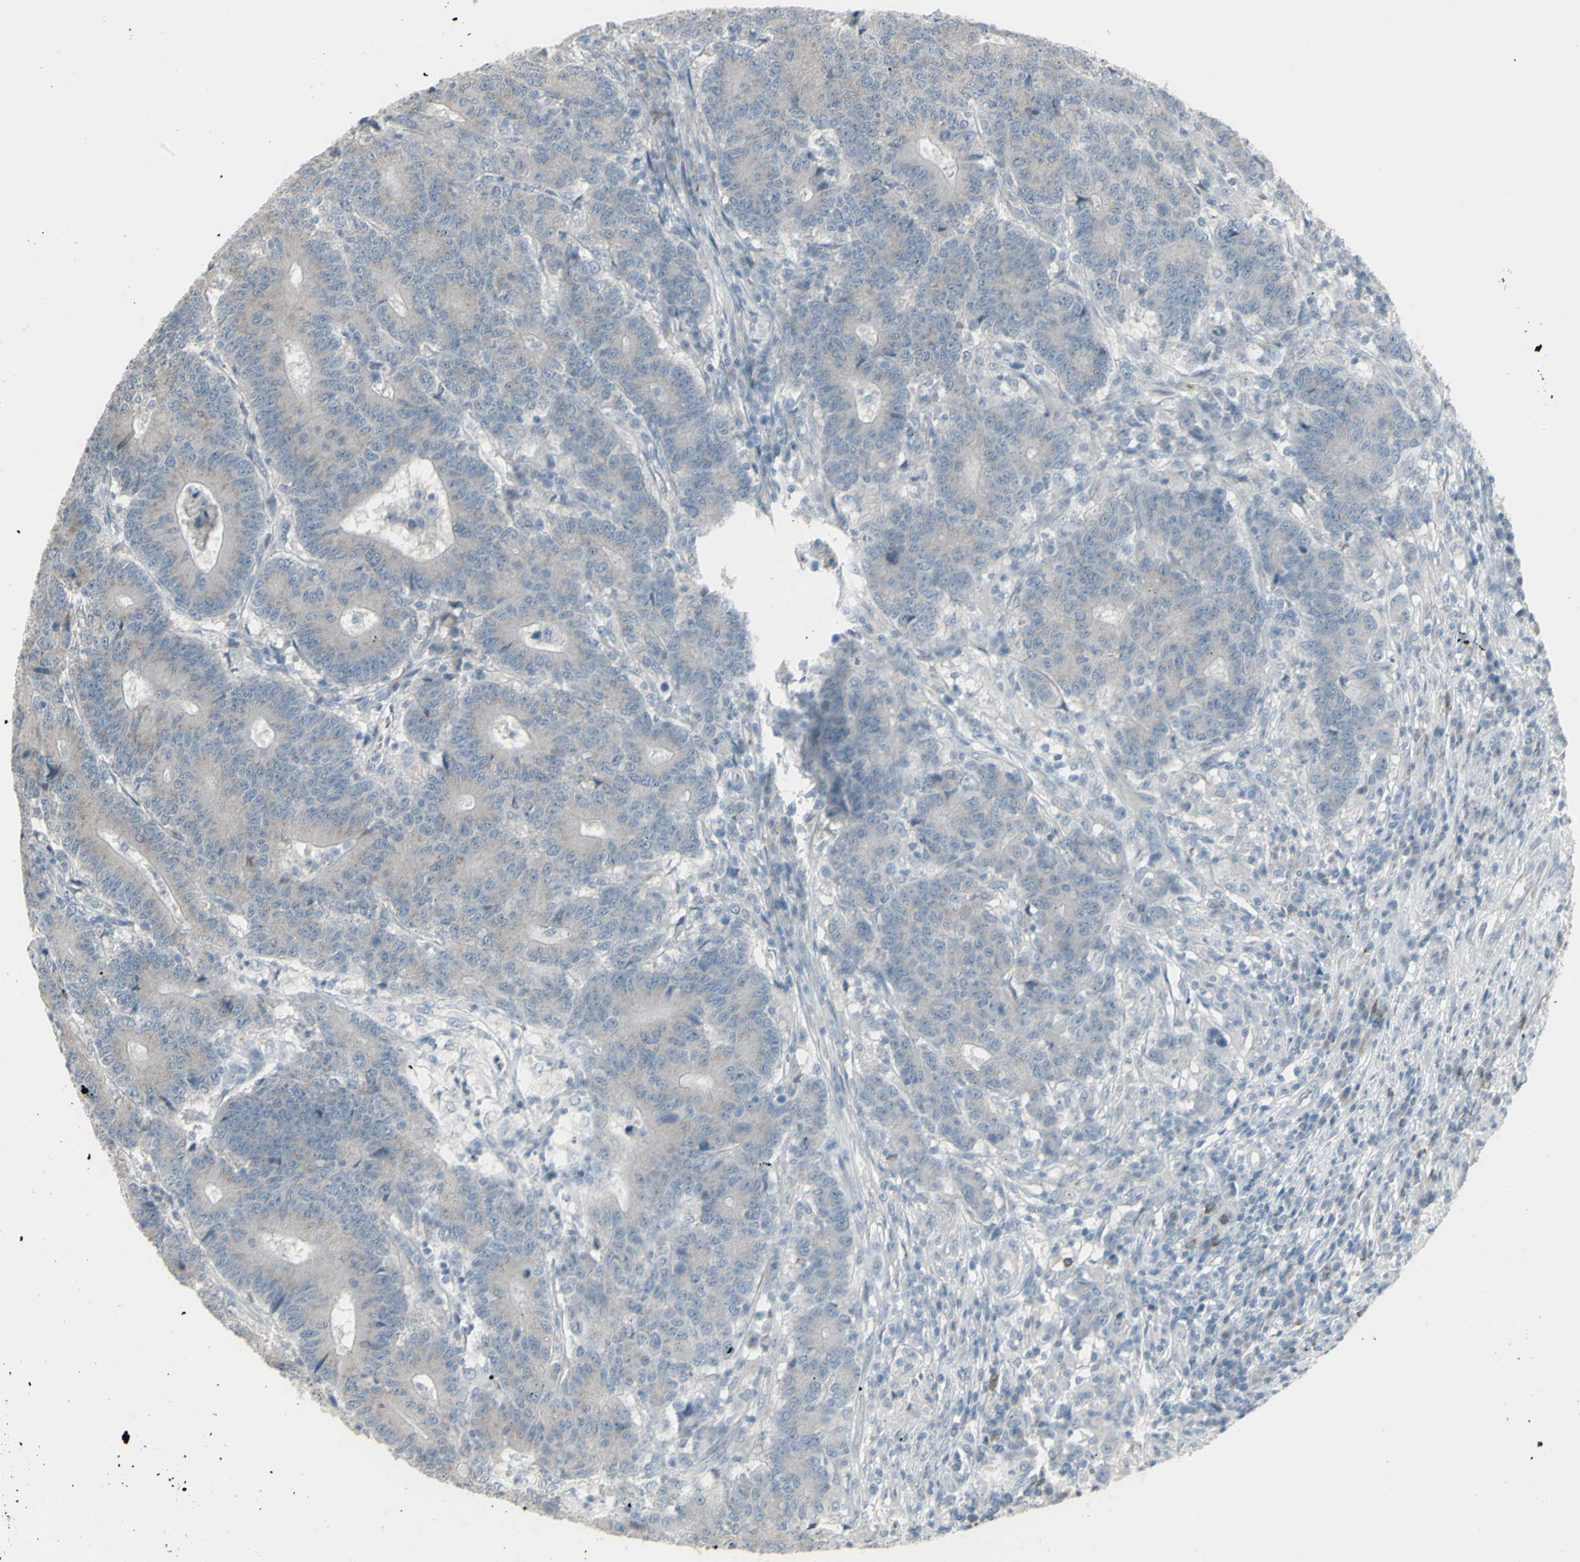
{"staining": {"intensity": "weak", "quantity": "<25%", "location": "cytoplasmic/membranous"}, "tissue": "colorectal cancer", "cell_type": "Tumor cells", "image_type": "cancer", "snomed": [{"axis": "morphology", "description": "Normal tissue, NOS"}, {"axis": "morphology", "description": "Adenocarcinoma, NOS"}, {"axis": "topography", "description": "Colon"}], "caption": "Photomicrograph shows no protein positivity in tumor cells of colorectal cancer tissue. The staining is performed using DAB brown chromogen with nuclei counter-stained in using hematoxylin.", "gene": "CD79B", "patient": {"sex": "female", "age": 75}}